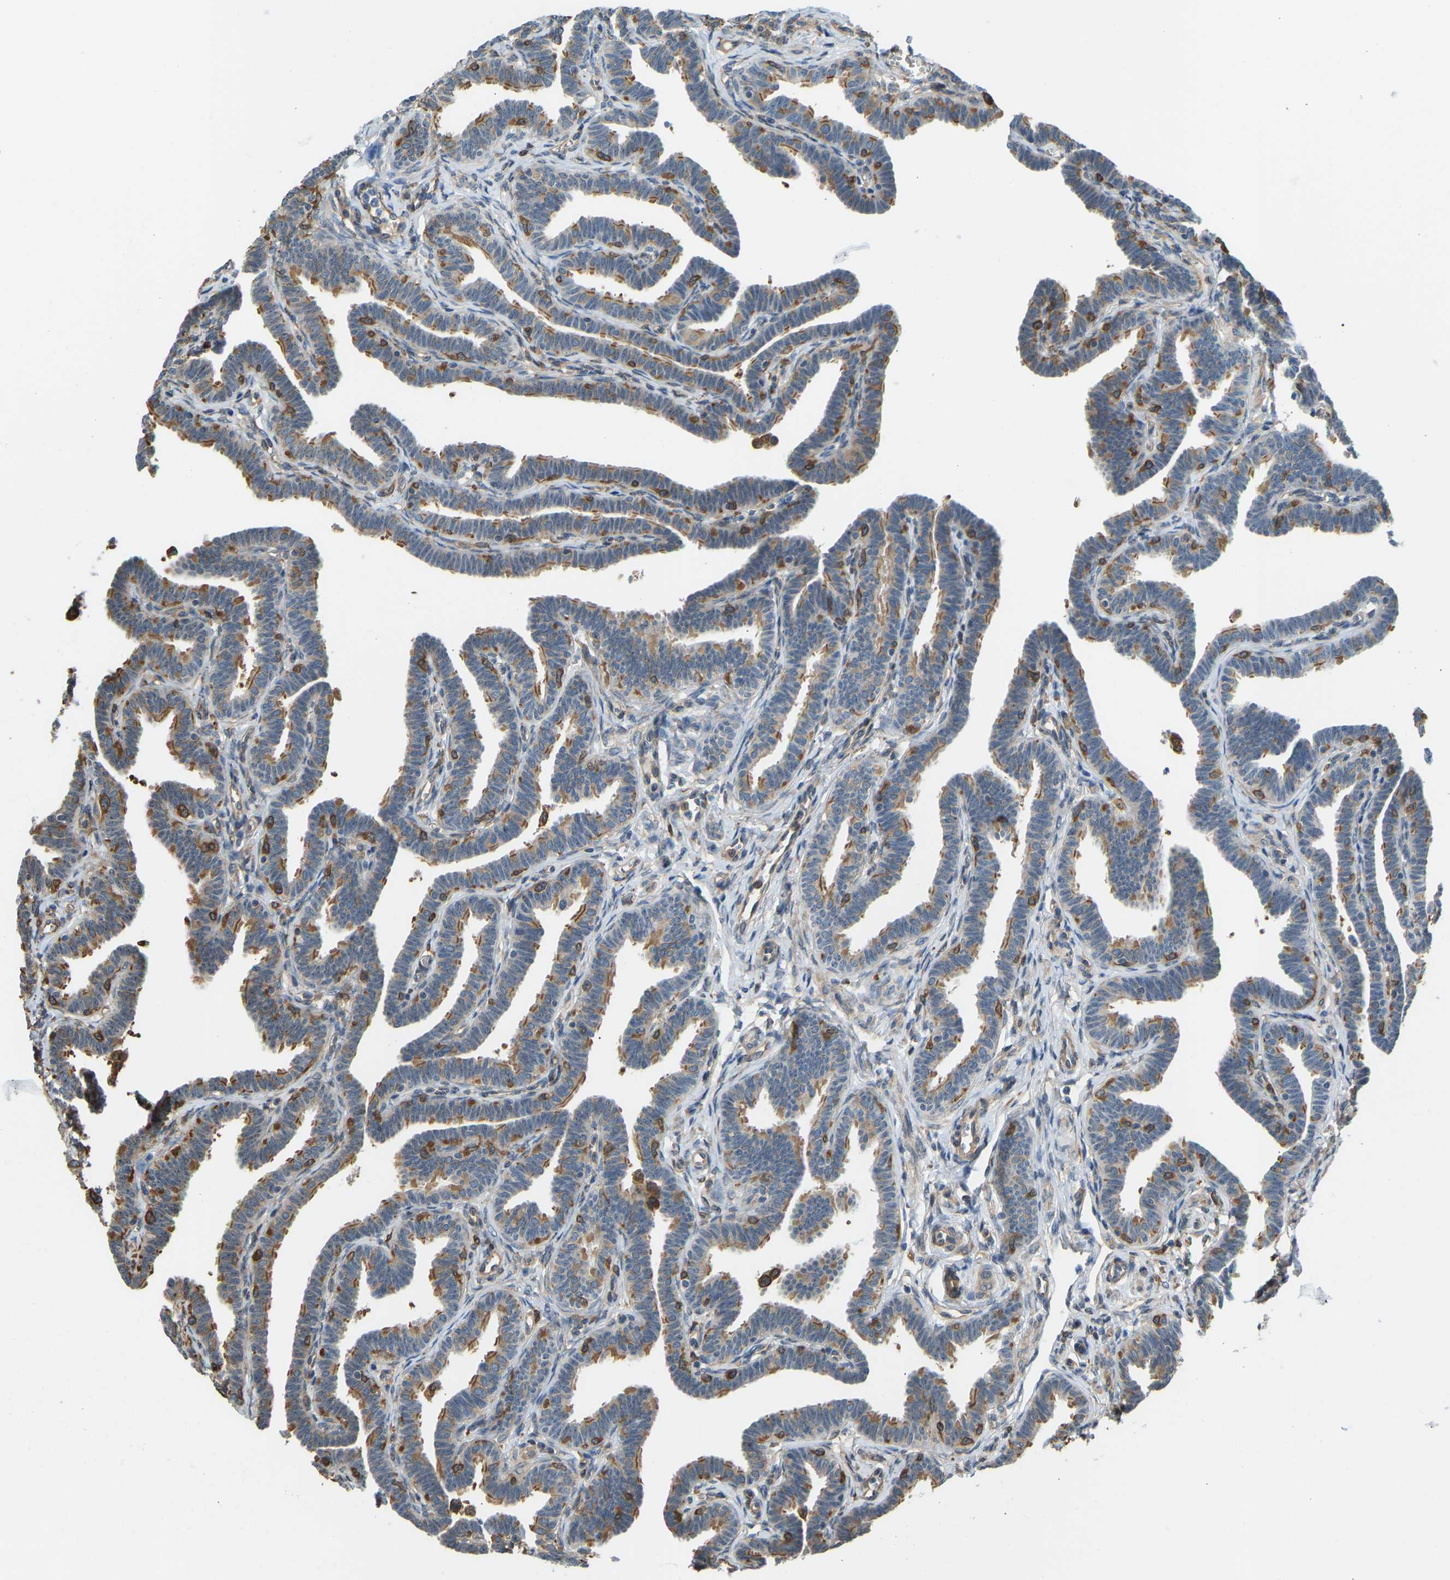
{"staining": {"intensity": "moderate", "quantity": "25%-75%", "location": "cytoplasmic/membranous,nuclear"}, "tissue": "fallopian tube", "cell_type": "Glandular cells", "image_type": "normal", "snomed": [{"axis": "morphology", "description": "Normal tissue, NOS"}, {"axis": "topography", "description": "Fallopian tube"}, {"axis": "topography", "description": "Ovary"}], "caption": "The immunohistochemical stain labels moderate cytoplasmic/membranous,nuclear expression in glandular cells of normal fallopian tube. The staining was performed using DAB (3,3'-diaminobenzidine) to visualize the protein expression in brown, while the nuclei were stained in blue with hematoxylin (Magnification: 20x).", "gene": "OS9", "patient": {"sex": "female", "age": 23}}